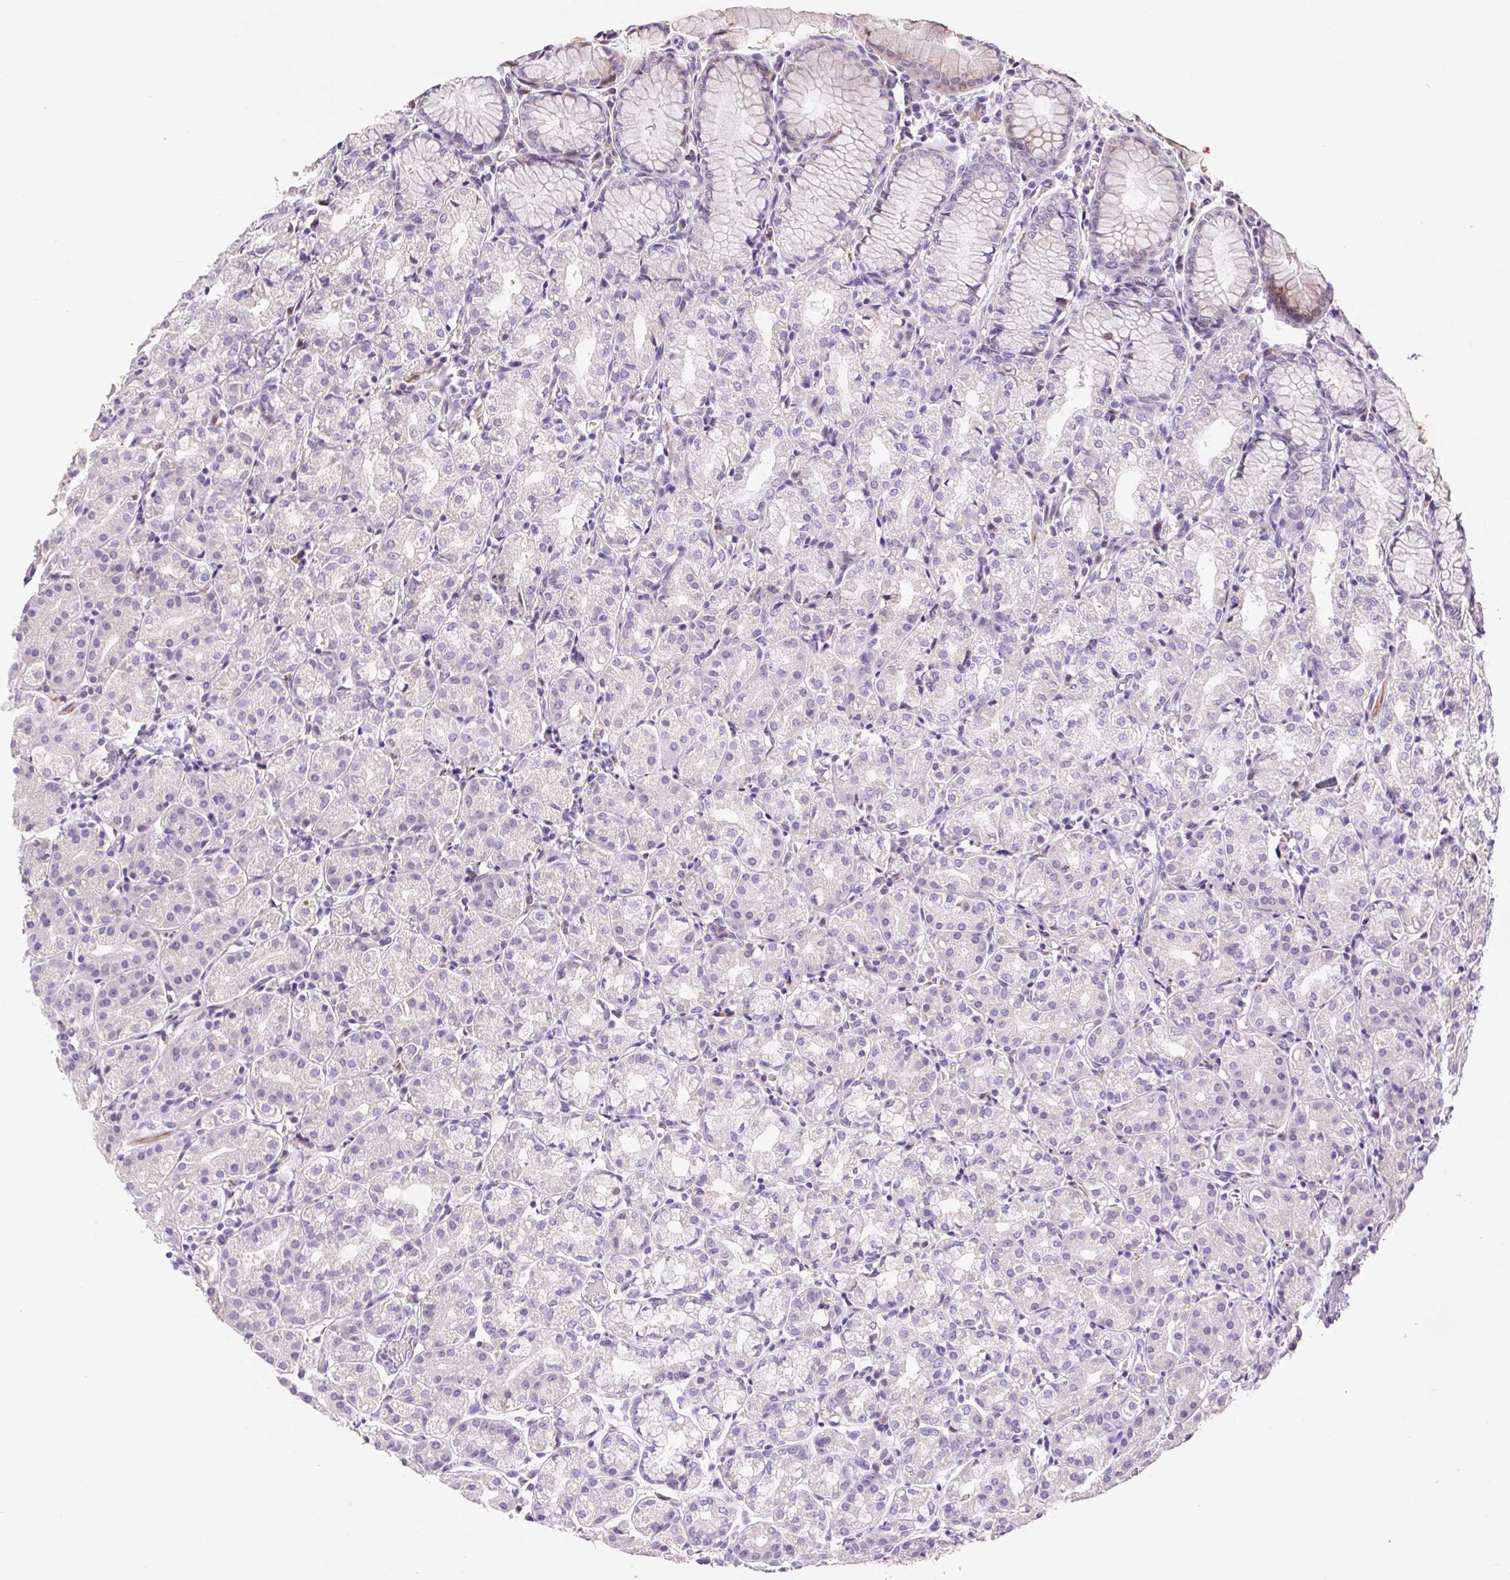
{"staining": {"intensity": "weak", "quantity": "<25%", "location": "cytoplasmic/membranous"}, "tissue": "stomach", "cell_type": "Glandular cells", "image_type": "normal", "snomed": [{"axis": "morphology", "description": "Normal tissue, NOS"}, {"axis": "topography", "description": "Stomach"}], "caption": "Protein analysis of unremarkable stomach displays no significant expression in glandular cells. (Brightfield microscopy of DAB immunohistochemistry at high magnification).", "gene": "ARHGAP11B", "patient": {"sex": "female", "age": 57}}